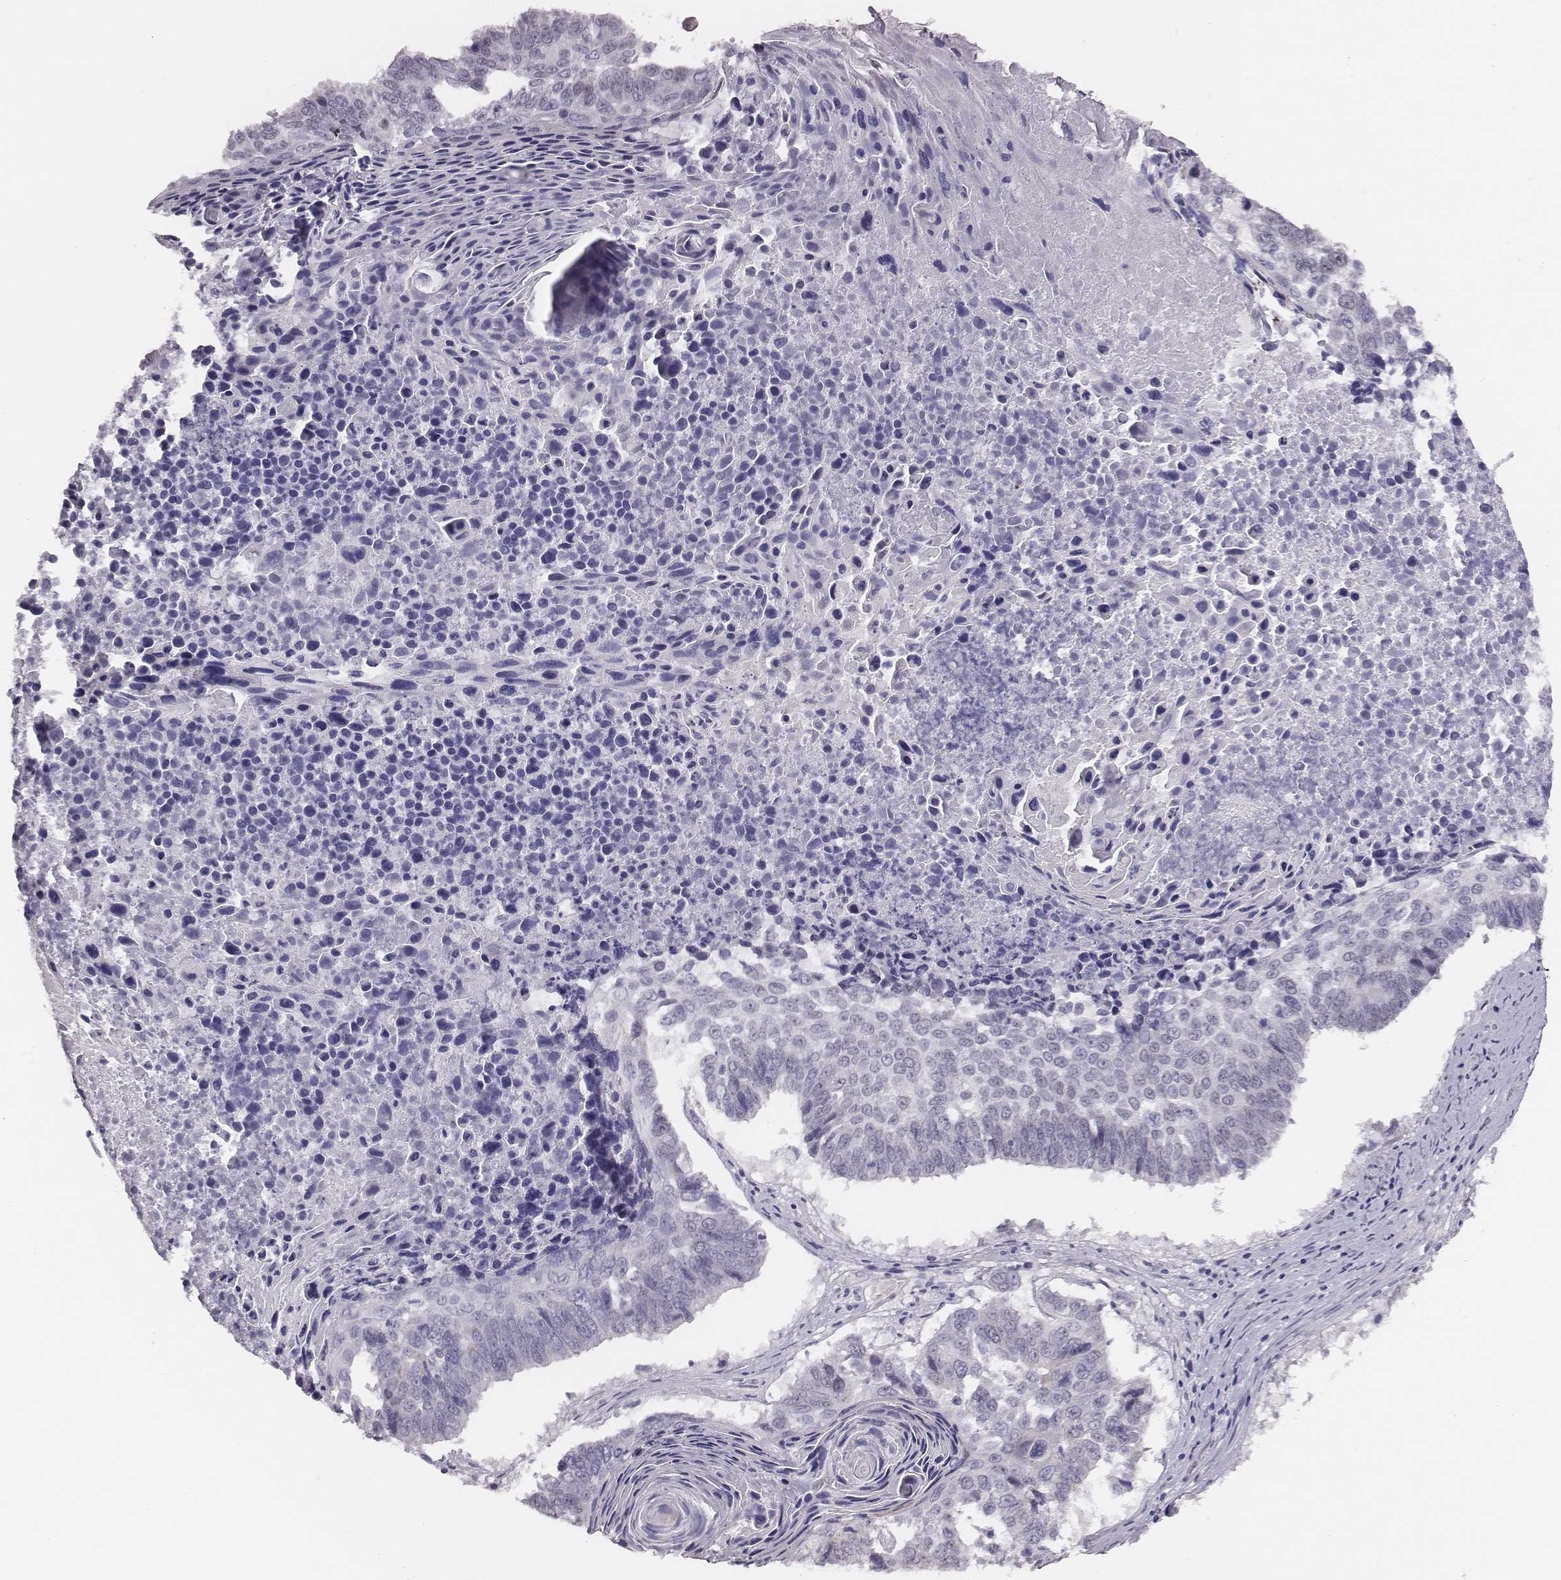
{"staining": {"intensity": "negative", "quantity": "none", "location": "none"}, "tissue": "lung cancer", "cell_type": "Tumor cells", "image_type": "cancer", "snomed": [{"axis": "morphology", "description": "Squamous cell carcinoma, NOS"}, {"axis": "topography", "description": "Lung"}], "caption": "Protein analysis of squamous cell carcinoma (lung) exhibits no significant staining in tumor cells.", "gene": "SCML2", "patient": {"sex": "male", "age": 73}}